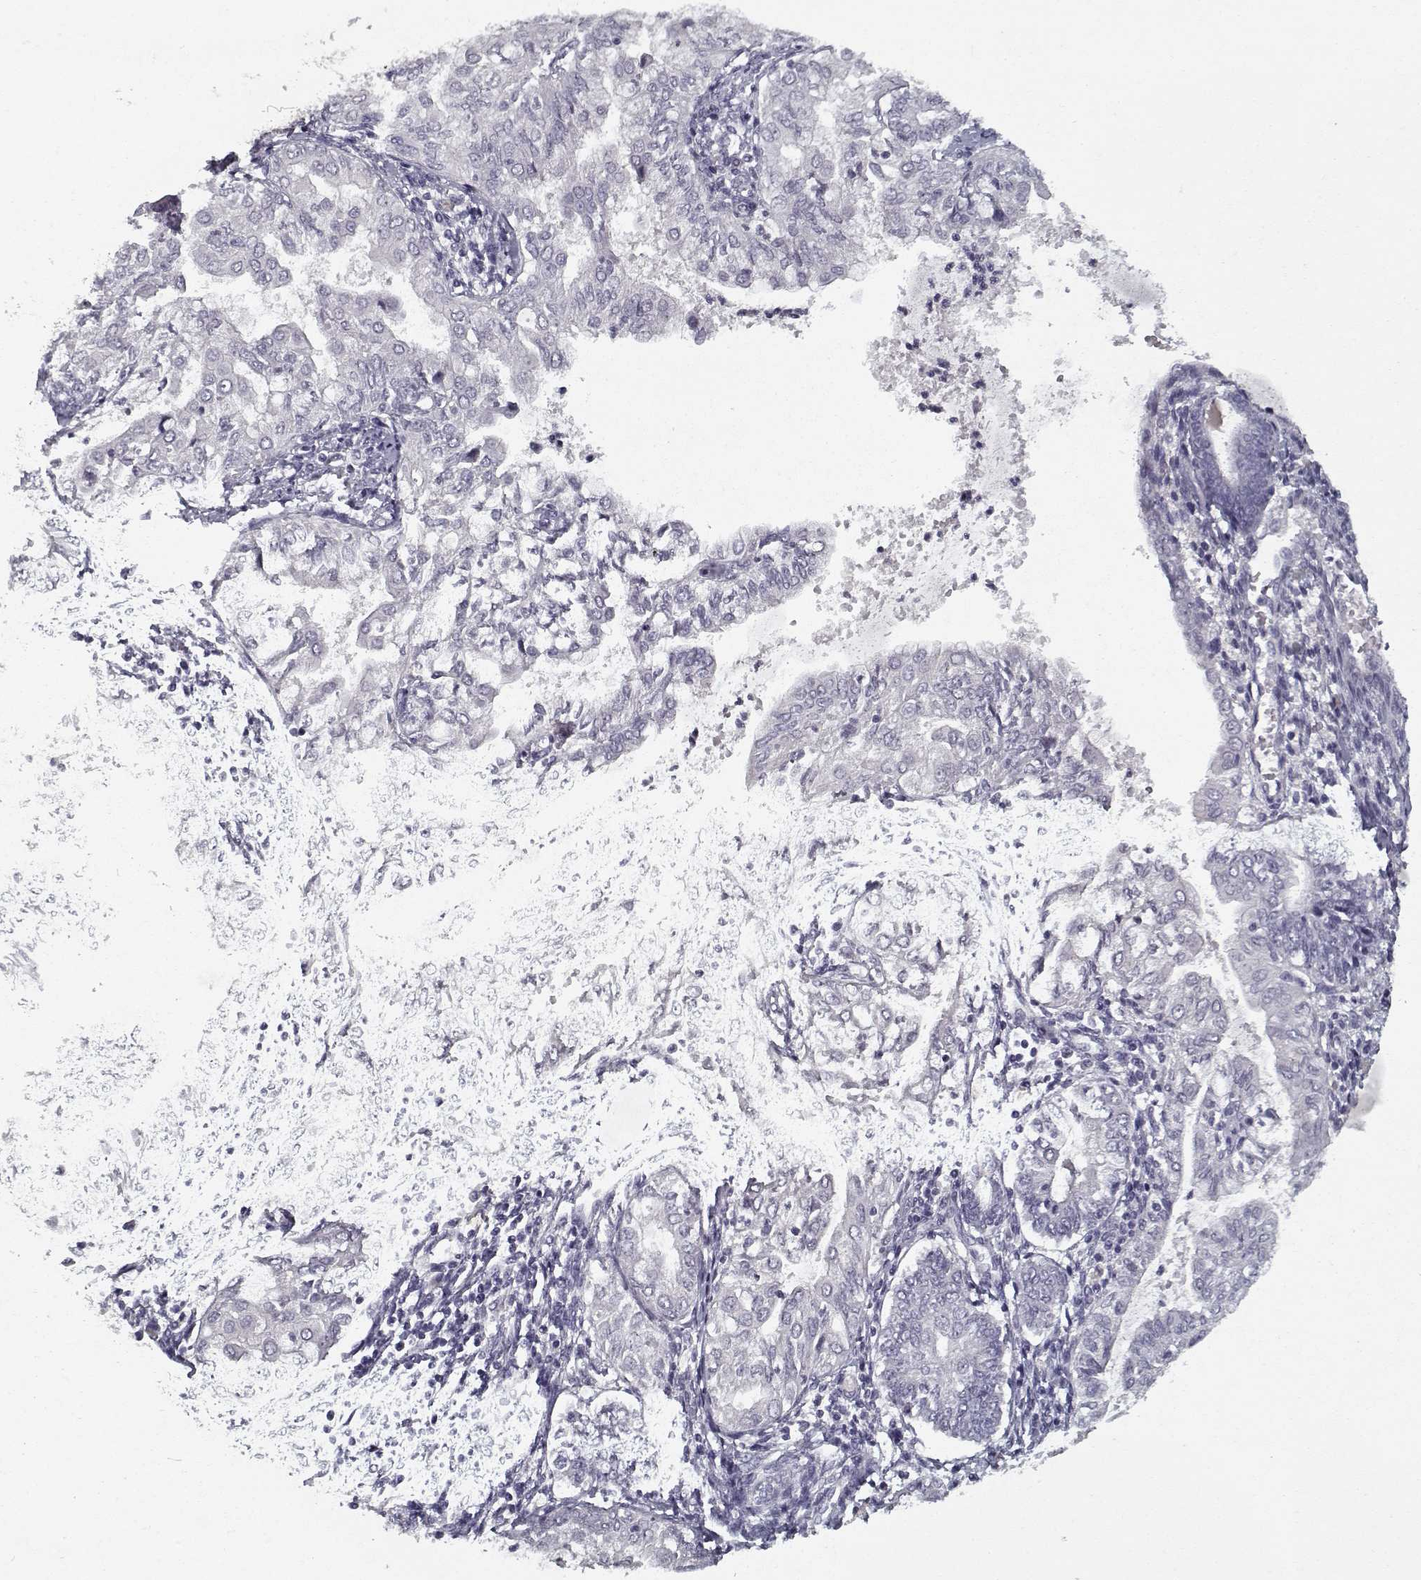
{"staining": {"intensity": "negative", "quantity": "none", "location": "none"}, "tissue": "endometrial cancer", "cell_type": "Tumor cells", "image_type": "cancer", "snomed": [{"axis": "morphology", "description": "Adenocarcinoma, NOS"}, {"axis": "topography", "description": "Endometrium"}], "caption": "Photomicrograph shows no significant protein expression in tumor cells of endometrial adenocarcinoma. (Stains: DAB (3,3'-diaminobenzidine) immunohistochemistry with hematoxylin counter stain, Microscopy: brightfield microscopy at high magnification).", "gene": "GAD2", "patient": {"sex": "female", "age": 68}}